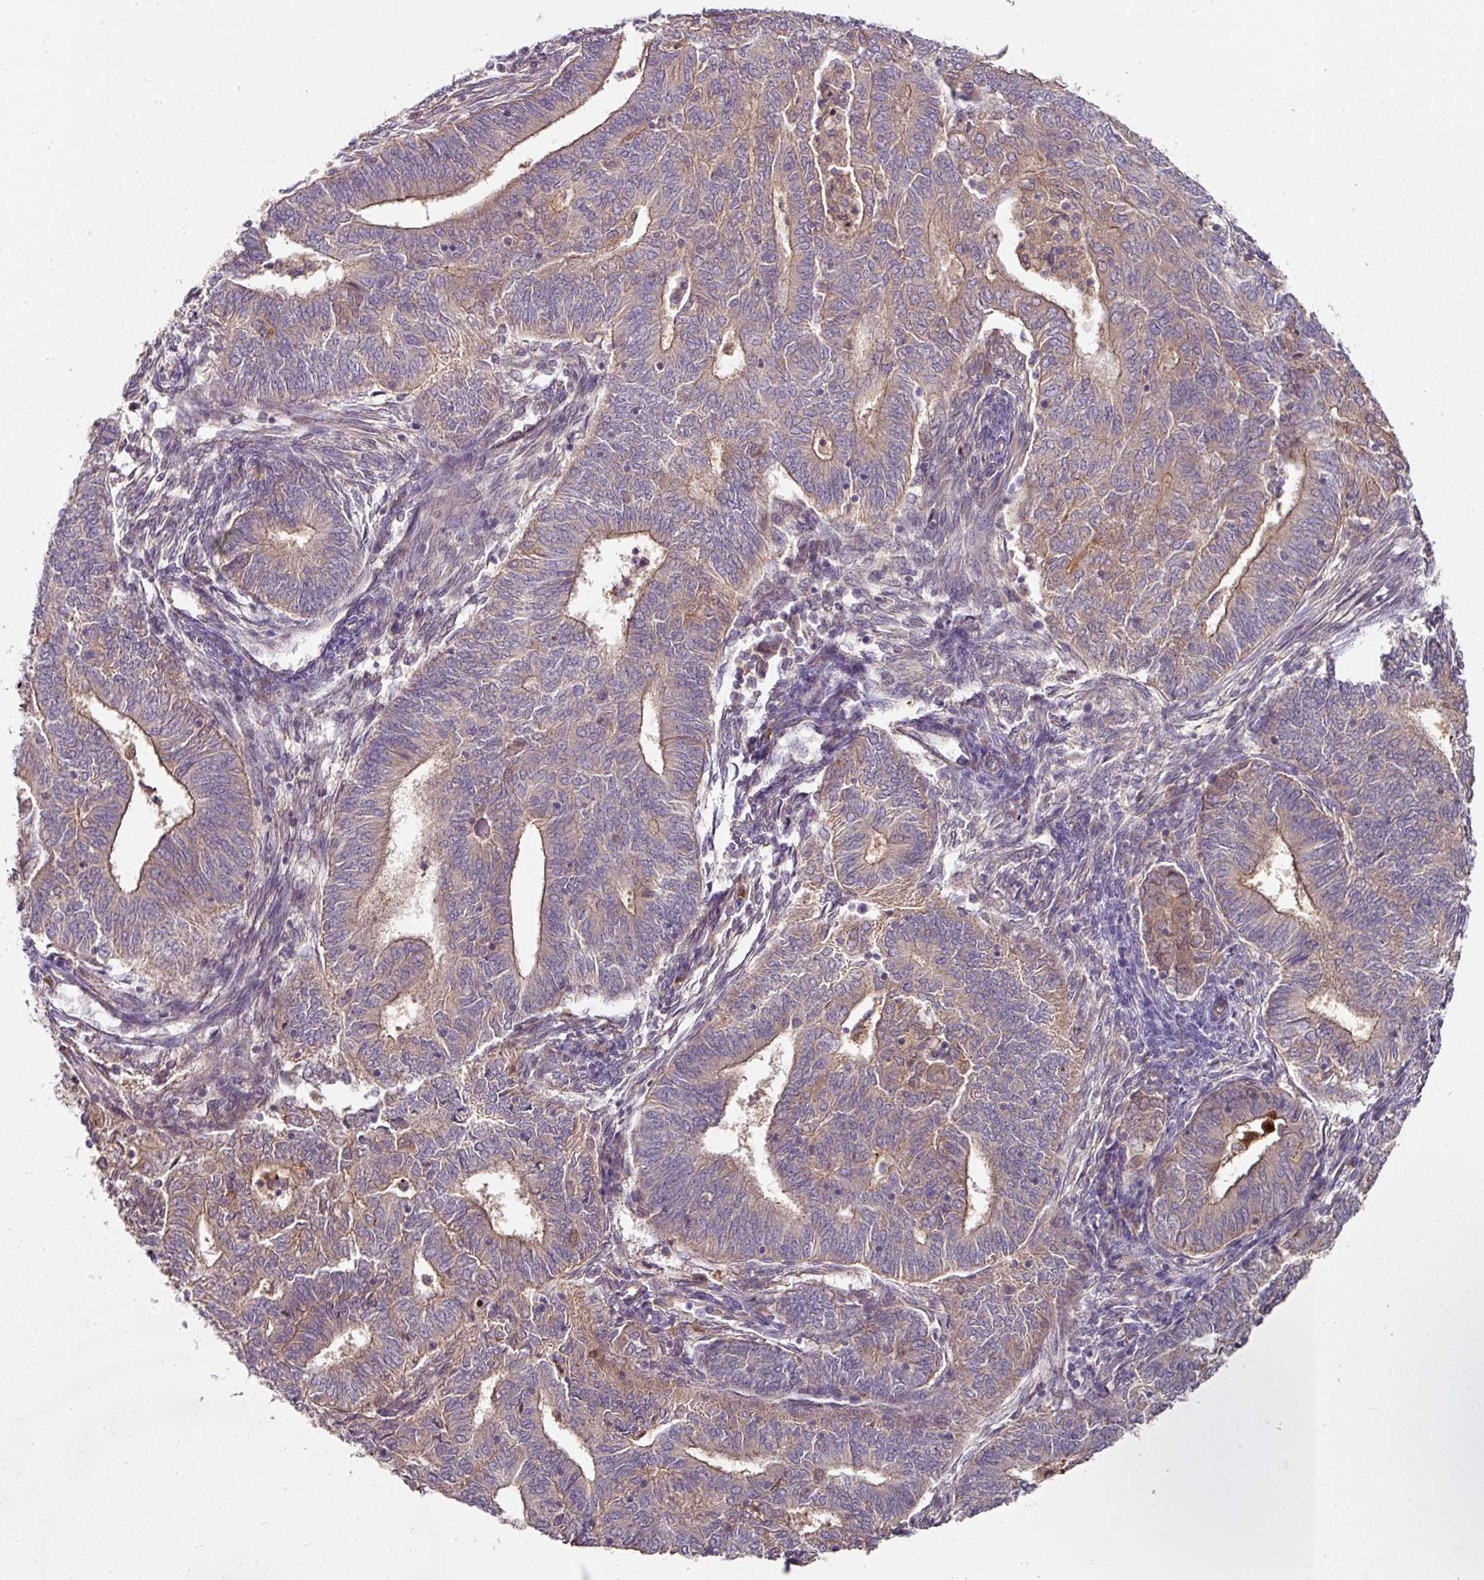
{"staining": {"intensity": "weak", "quantity": "25%-75%", "location": "cytoplasmic/membranous"}, "tissue": "endometrial cancer", "cell_type": "Tumor cells", "image_type": "cancer", "snomed": [{"axis": "morphology", "description": "Adenocarcinoma, NOS"}, {"axis": "topography", "description": "Endometrium"}], "caption": "Protein staining displays weak cytoplasmic/membranous staining in about 25%-75% of tumor cells in adenocarcinoma (endometrial). The staining was performed using DAB (3,3'-diaminobenzidine) to visualize the protein expression in brown, while the nuclei were stained in blue with hematoxylin (Magnification: 20x).", "gene": "C4orf48", "patient": {"sex": "female", "age": 62}}